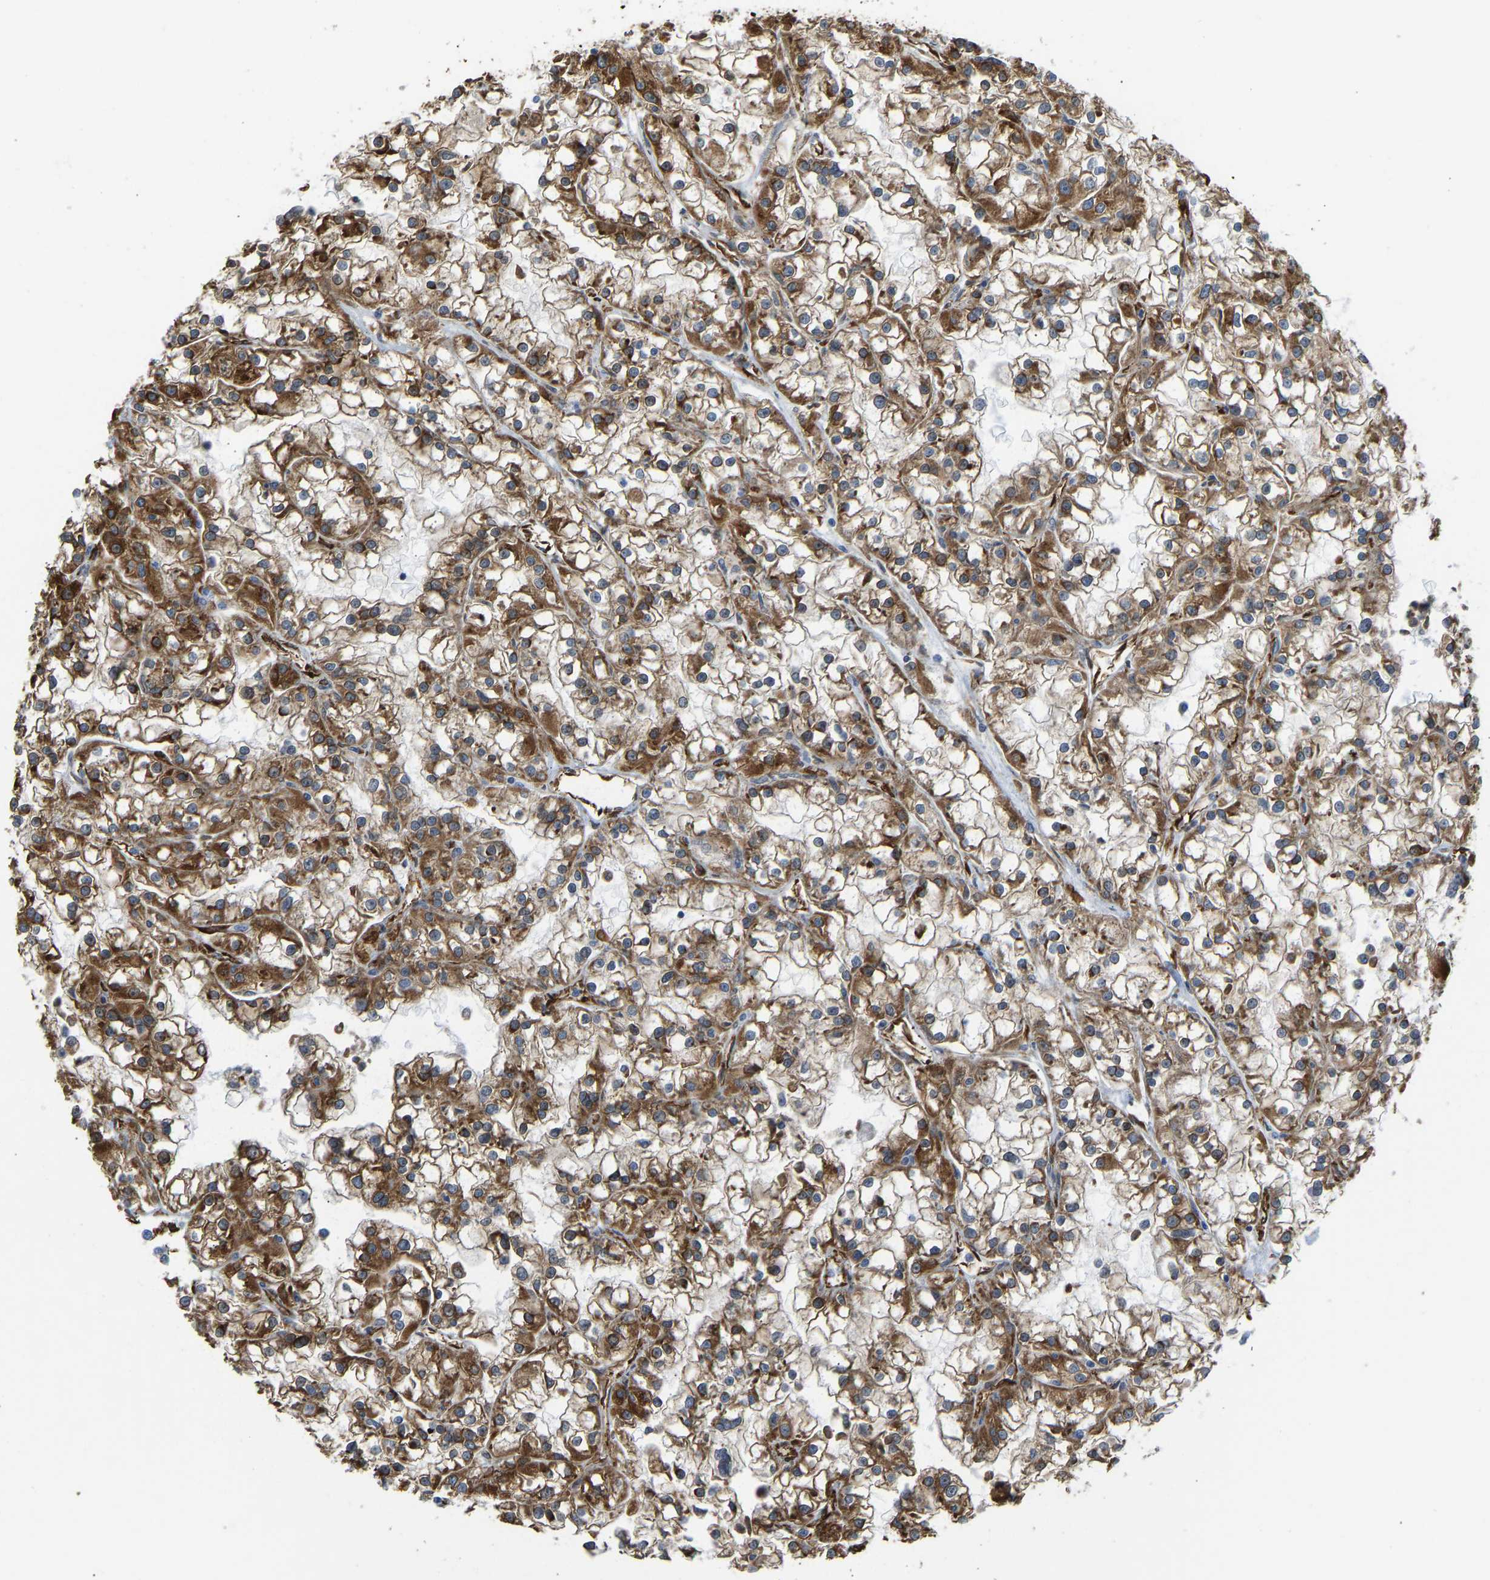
{"staining": {"intensity": "moderate", "quantity": ">75%", "location": "cytoplasmic/membranous"}, "tissue": "renal cancer", "cell_type": "Tumor cells", "image_type": "cancer", "snomed": [{"axis": "morphology", "description": "Adenocarcinoma, NOS"}, {"axis": "topography", "description": "Kidney"}], "caption": "Immunohistochemical staining of human renal cancer (adenocarcinoma) reveals medium levels of moderate cytoplasmic/membranous protein positivity in approximately >75% of tumor cells.", "gene": "BEX3", "patient": {"sex": "female", "age": 52}}